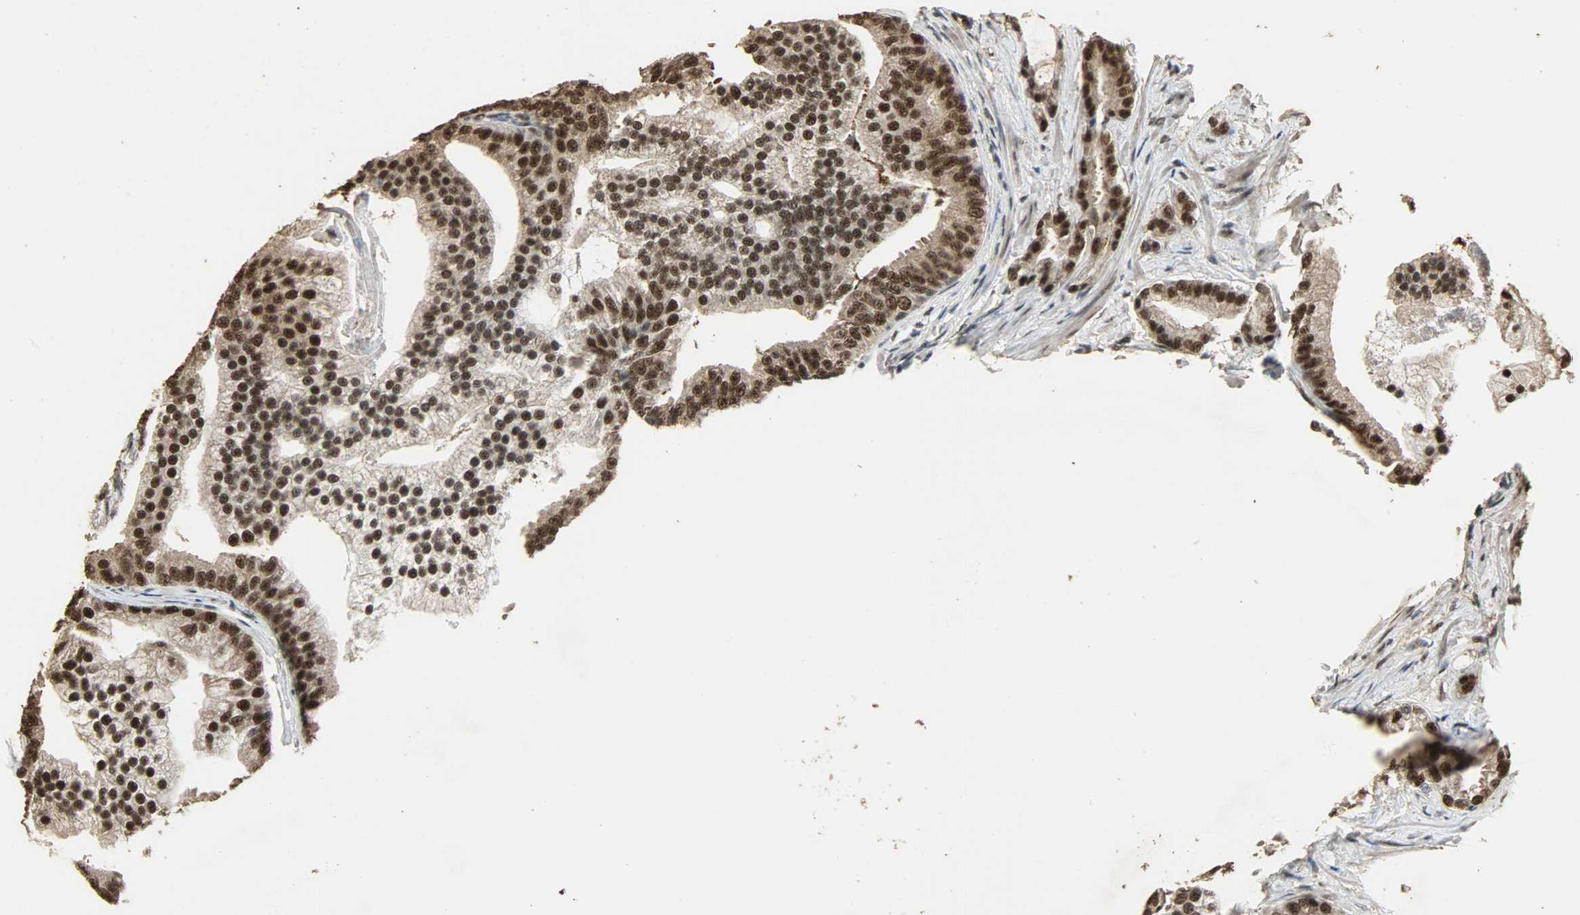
{"staining": {"intensity": "strong", "quantity": ">75%", "location": "cytoplasmic/membranous,nuclear"}, "tissue": "prostate cancer", "cell_type": "Tumor cells", "image_type": "cancer", "snomed": [{"axis": "morphology", "description": "Adenocarcinoma, Low grade"}, {"axis": "topography", "description": "Prostate"}], "caption": "Immunohistochemistry (IHC) micrograph of prostate low-grade adenocarcinoma stained for a protein (brown), which exhibits high levels of strong cytoplasmic/membranous and nuclear staining in about >75% of tumor cells.", "gene": "CCNT2", "patient": {"sex": "male", "age": 58}}